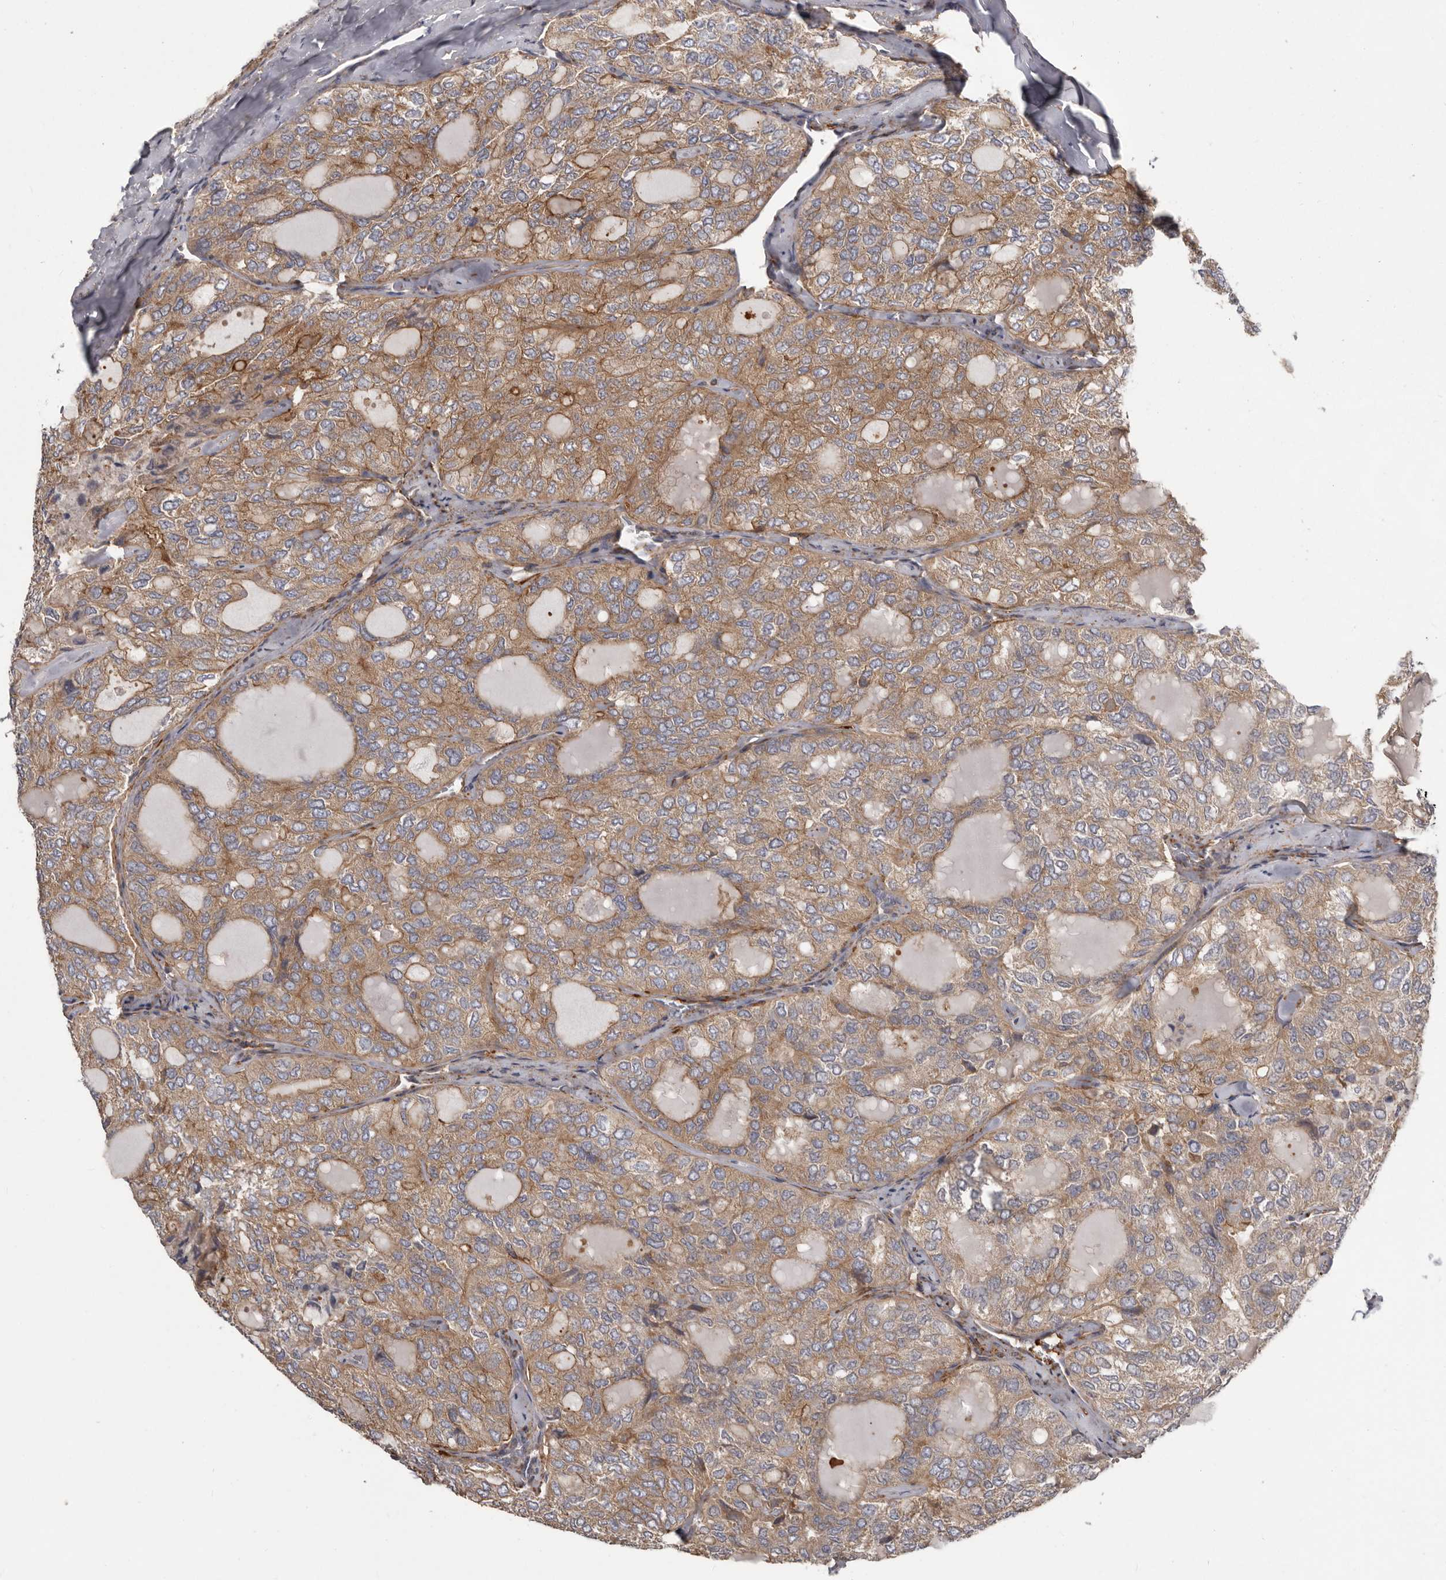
{"staining": {"intensity": "moderate", "quantity": ">75%", "location": "cytoplasmic/membranous"}, "tissue": "thyroid cancer", "cell_type": "Tumor cells", "image_type": "cancer", "snomed": [{"axis": "morphology", "description": "Follicular adenoma carcinoma, NOS"}, {"axis": "topography", "description": "Thyroid gland"}], "caption": "High-power microscopy captured an immunohistochemistry (IHC) micrograph of follicular adenoma carcinoma (thyroid), revealing moderate cytoplasmic/membranous positivity in about >75% of tumor cells.", "gene": "ENAH", "patient": {"sex": "male", "age": 75}}